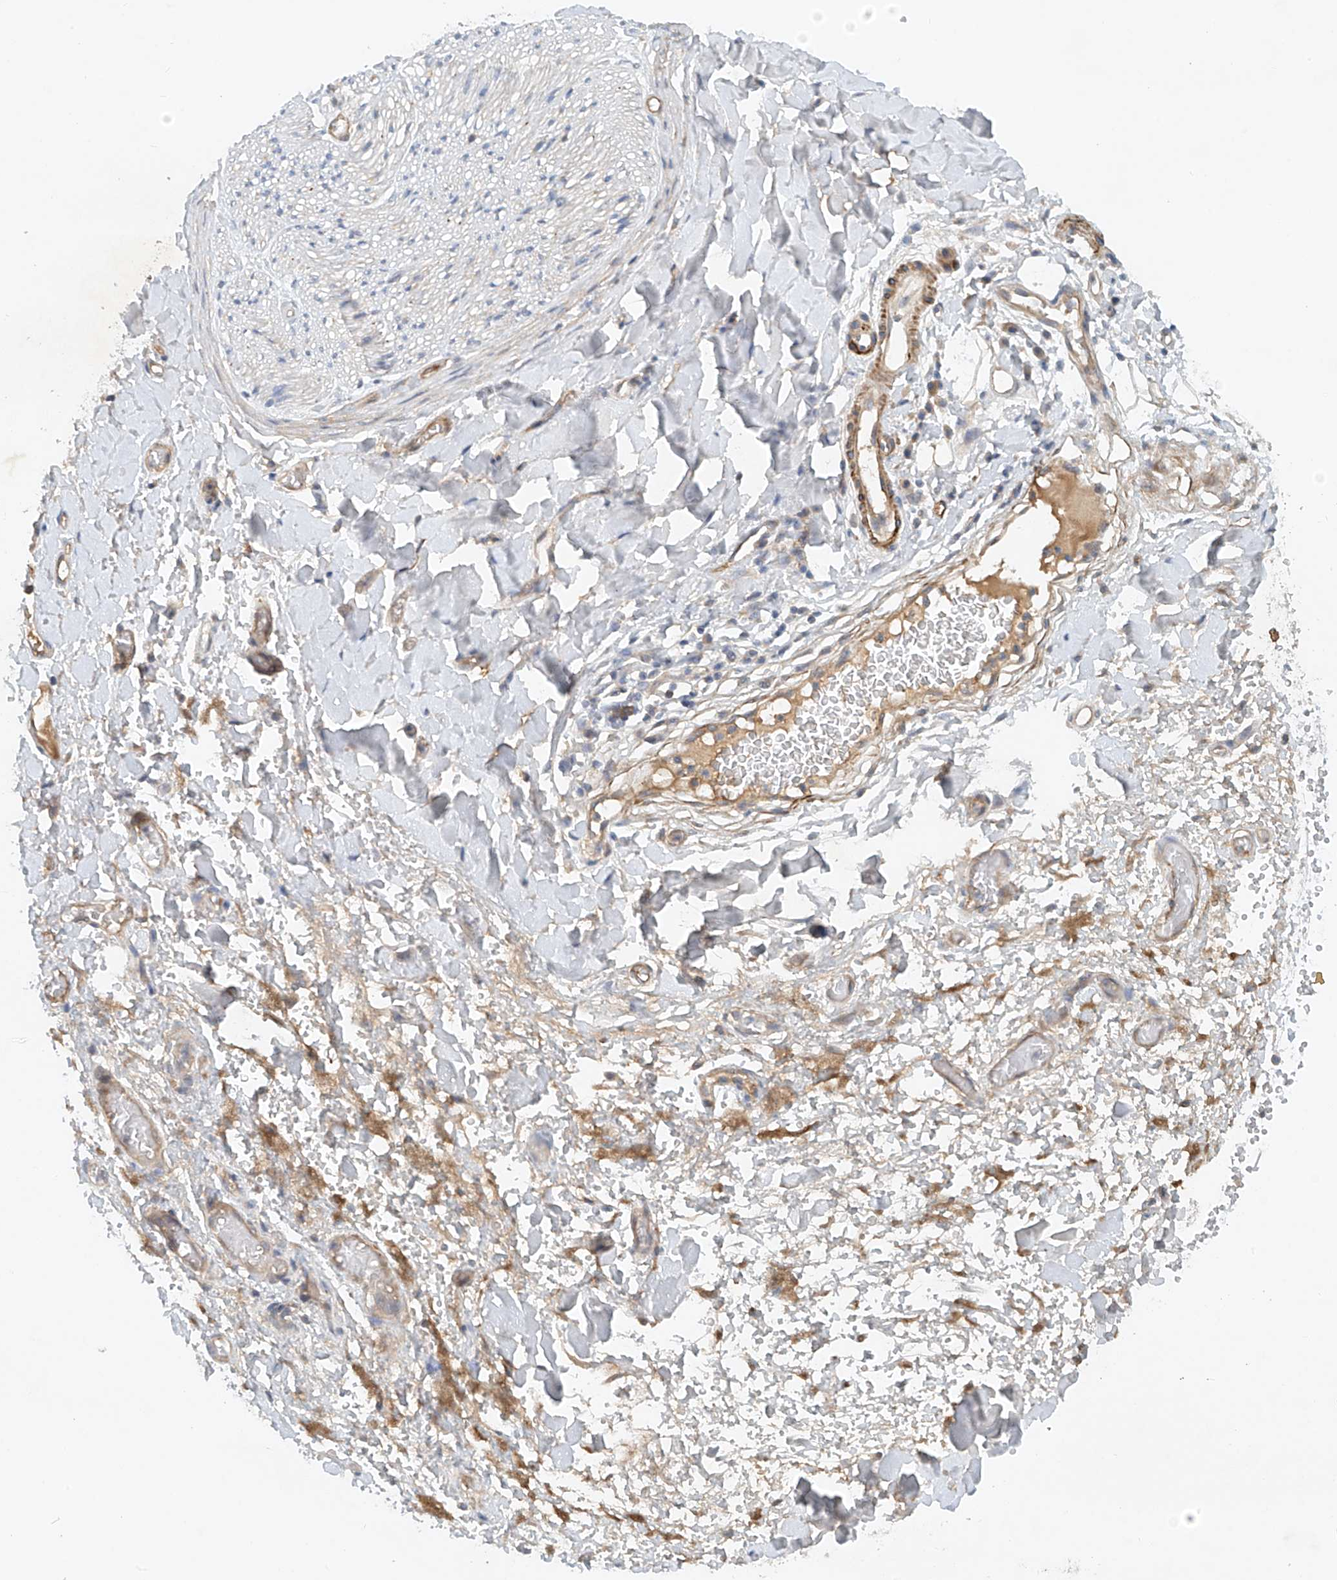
{"staining": {"intensity": "negative", "quantity": "none", "location": "none"}, "tissue": "adipose tissue", "cell_type": "Adipocytes", "image_type": "normal", "snomed": [{"axis": "morphology", "description": "Normal tissue, NOS"}, {"axis": "morphology", "description": "Adenocarcinoma, NOS"}, {"axis": "topography", "description": "Stomach, upper"}, {"axis": "topography", "description": "Peripheral nerve tissue"}], "caption": "Adipocytes show no significant protein positivity in normal adipose tissue. (IHC, brightfield microscopy, high magnification).", "gene": "ENSG00000266202", "patient": {"sex": "male", "age": 62}}